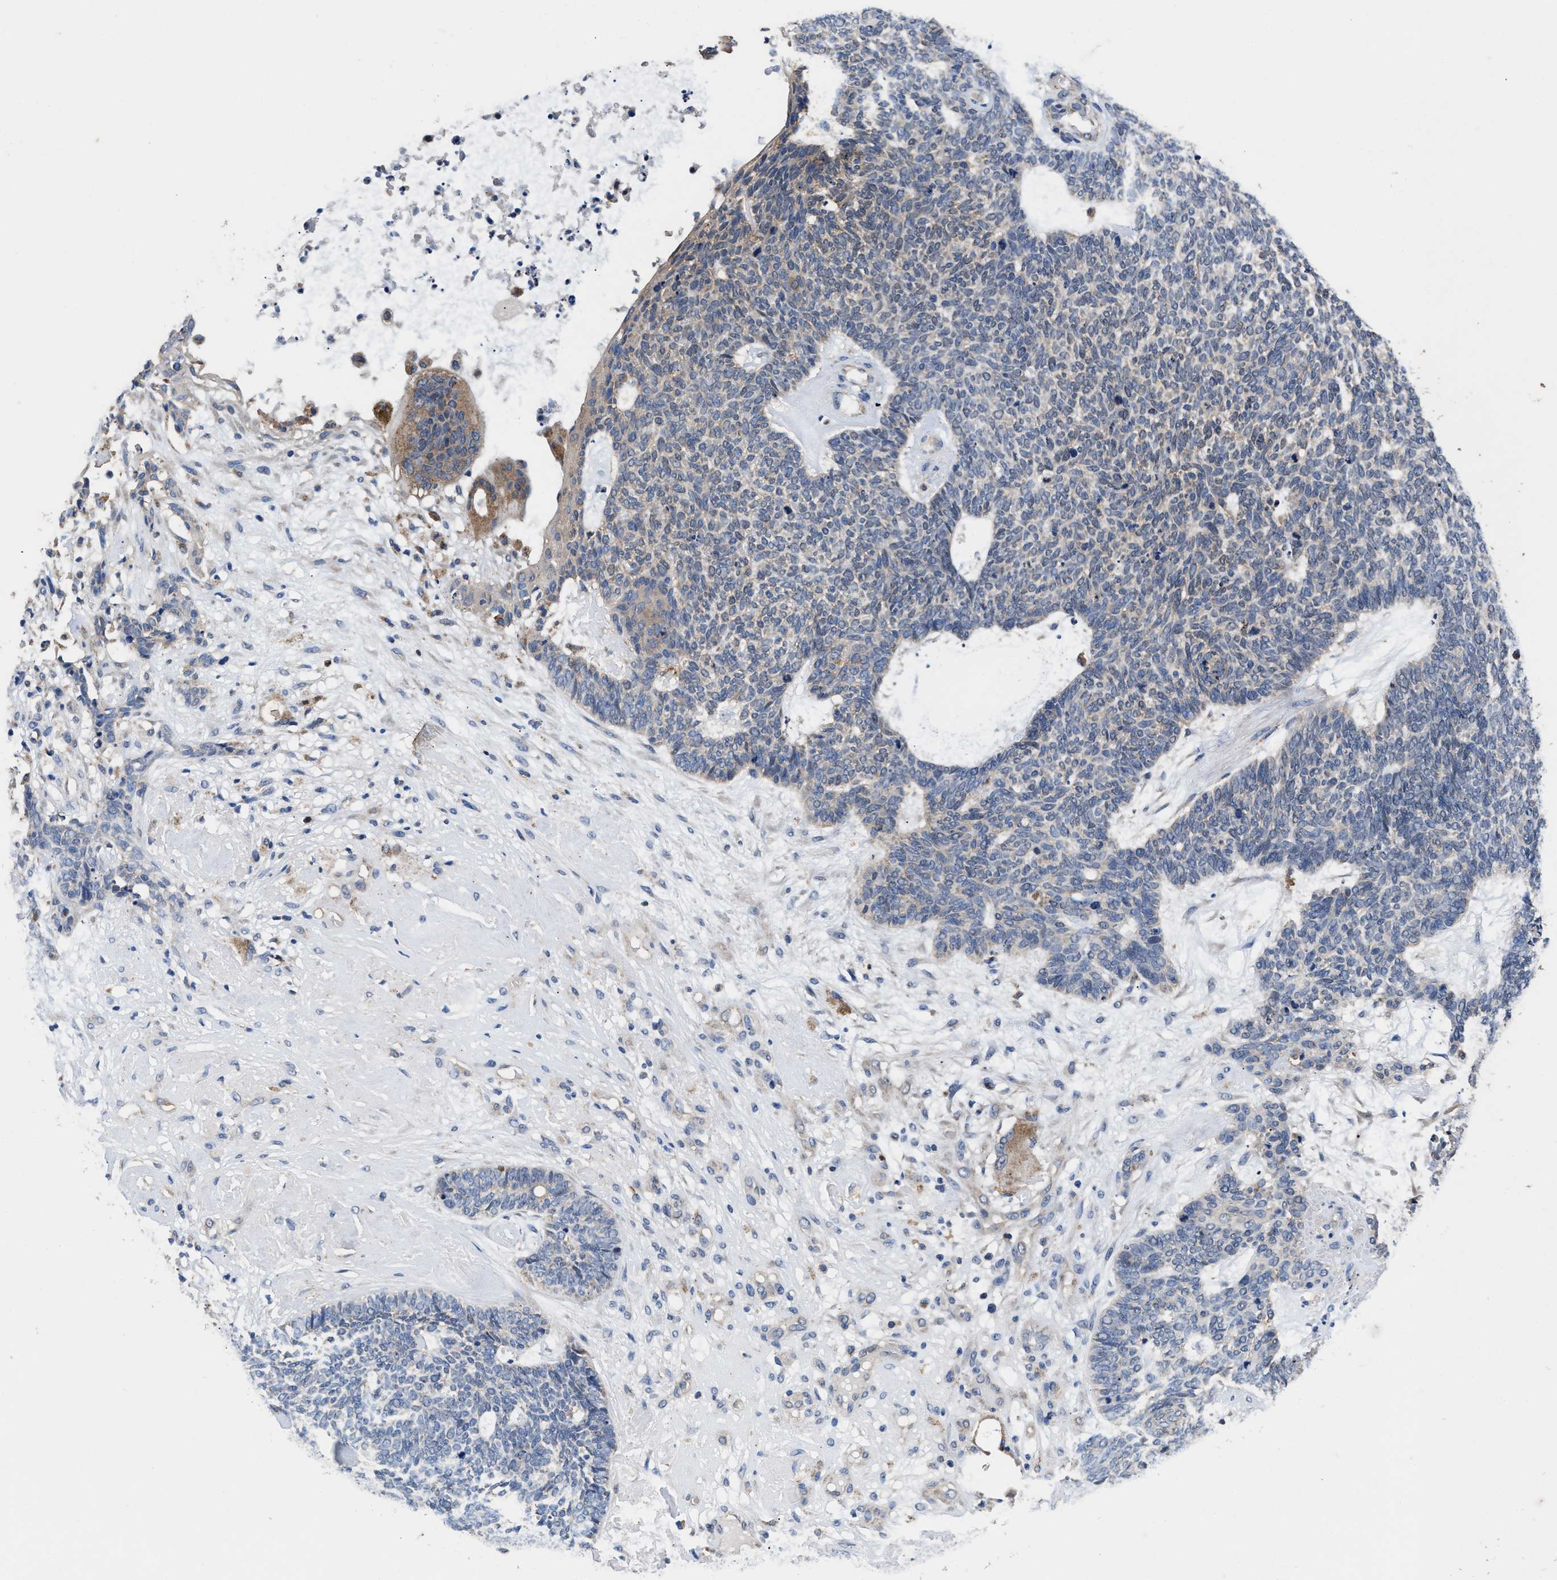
{"staining": {"intensity": "negative", "quantity": "none", "location": "none"}, "tissue": "skin cancer", "cell_type": "Tumor cells", "image_type": "cancer", "snomed": [{"axis": "morphology", "description": "Basal cell carcinoma"}, {"axis": "topography", "description": "Skin"}], "caption": "Image shows no protein expression in tumor cells of skin basal cell carcinoma tissue.", "gene": "ACLY", "patient": {"sex": "female", "age": 84}}